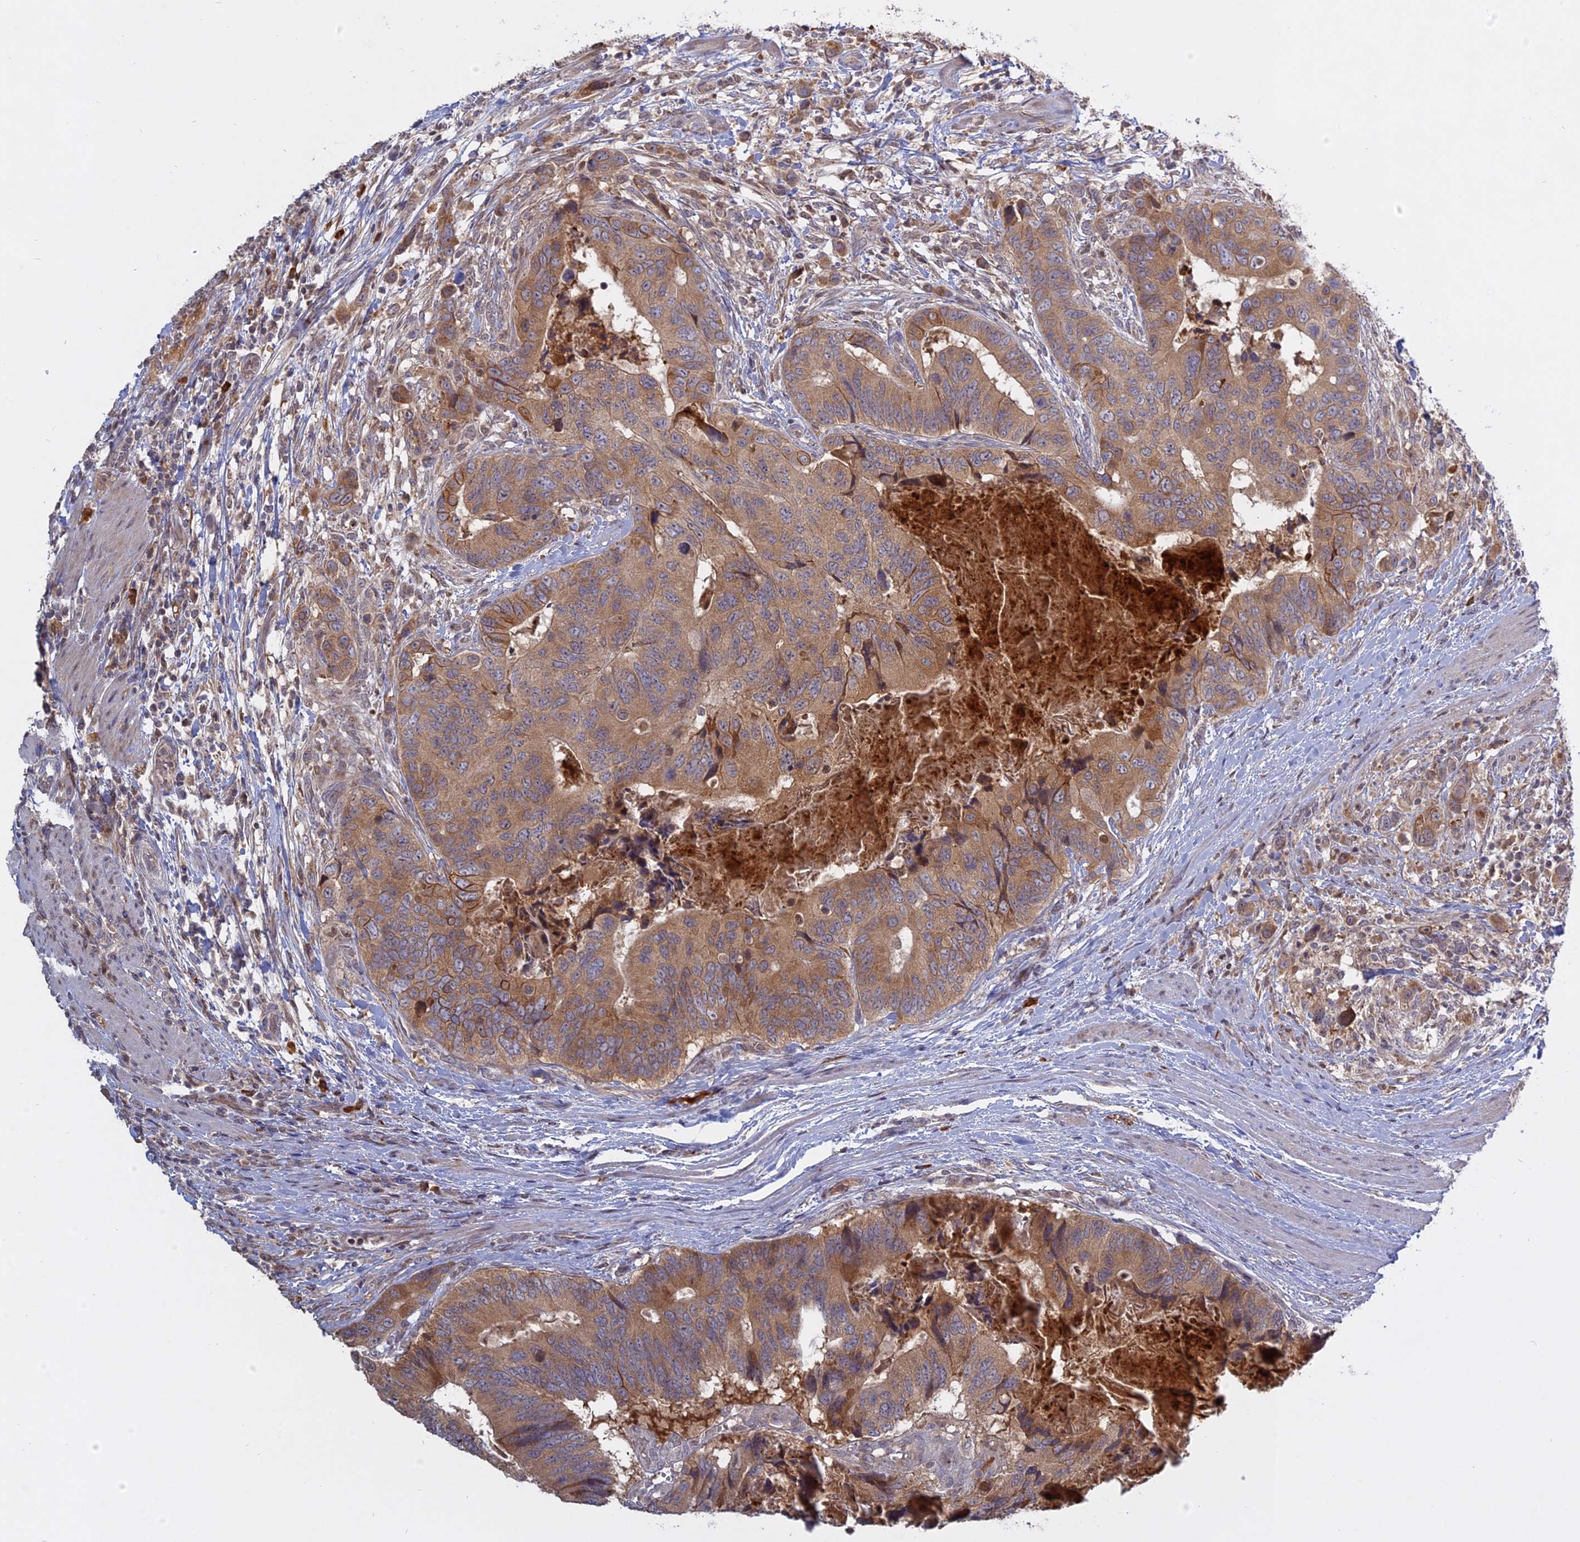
{"staining": {"intensity": "moderate", "quantity": ">75%", "location": "cytoplasmic/membranous"}, "tissue": "colorectal cancer", "cell_type": "Tumor cells", "image_type": "cancer", "snomed": [{"axis": "morphology", "description": "Adenocarcinoma, NOS"}, {"axis": "topography", "description": "Colon"}], "caption": "Adenocarcinoma (colorectal) was stained to show a protein in brown. There is medium levels of moderate cytoplasmic/membranous expression in about >75% of tumor cells. (IHC, brightfield microscopy, high magnification).", "gene": "TMEM208", "patient": {"sex": "male", "age": 84}}